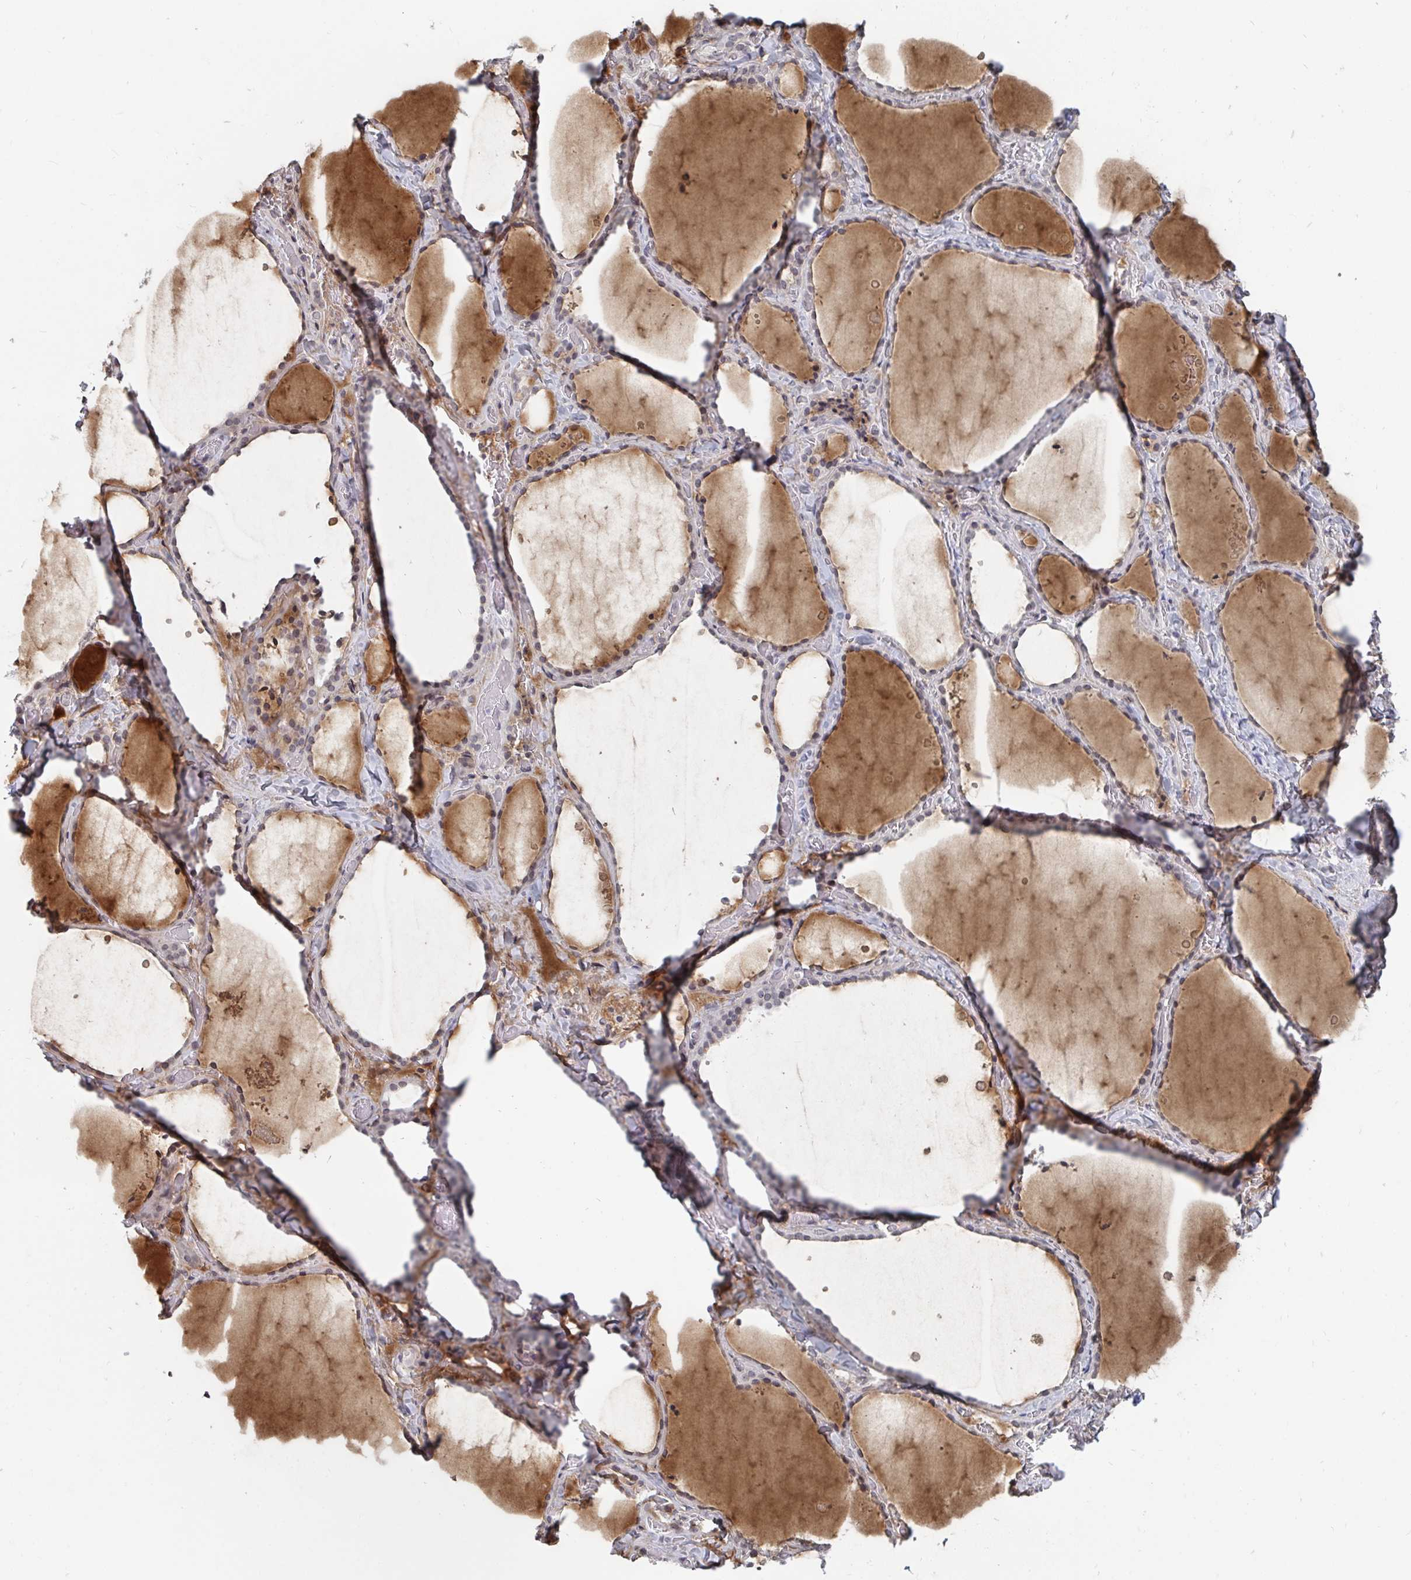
{"staining": {"intensity": "negative", "quantity": "none", "location": "none"}, "tissue": "thyroid gland", "cell_type": "Glandular cells", "image_type": "normal", "snomed": [{"axis": "morphology", "description": "Normal tissue, NOS"}, {"axis": "topography", "description": "Thyroid gland"}], "caption": "The image shows no staining of glandular cells in normal thyroid gland. The staining is performed using DAB (3,3'-diaminobenzidine) brown chromogen with nuclei counter-stained in using hematoxylin.", "gene": "TRIP12", "patient": {"sex": "female", "age": 36}}